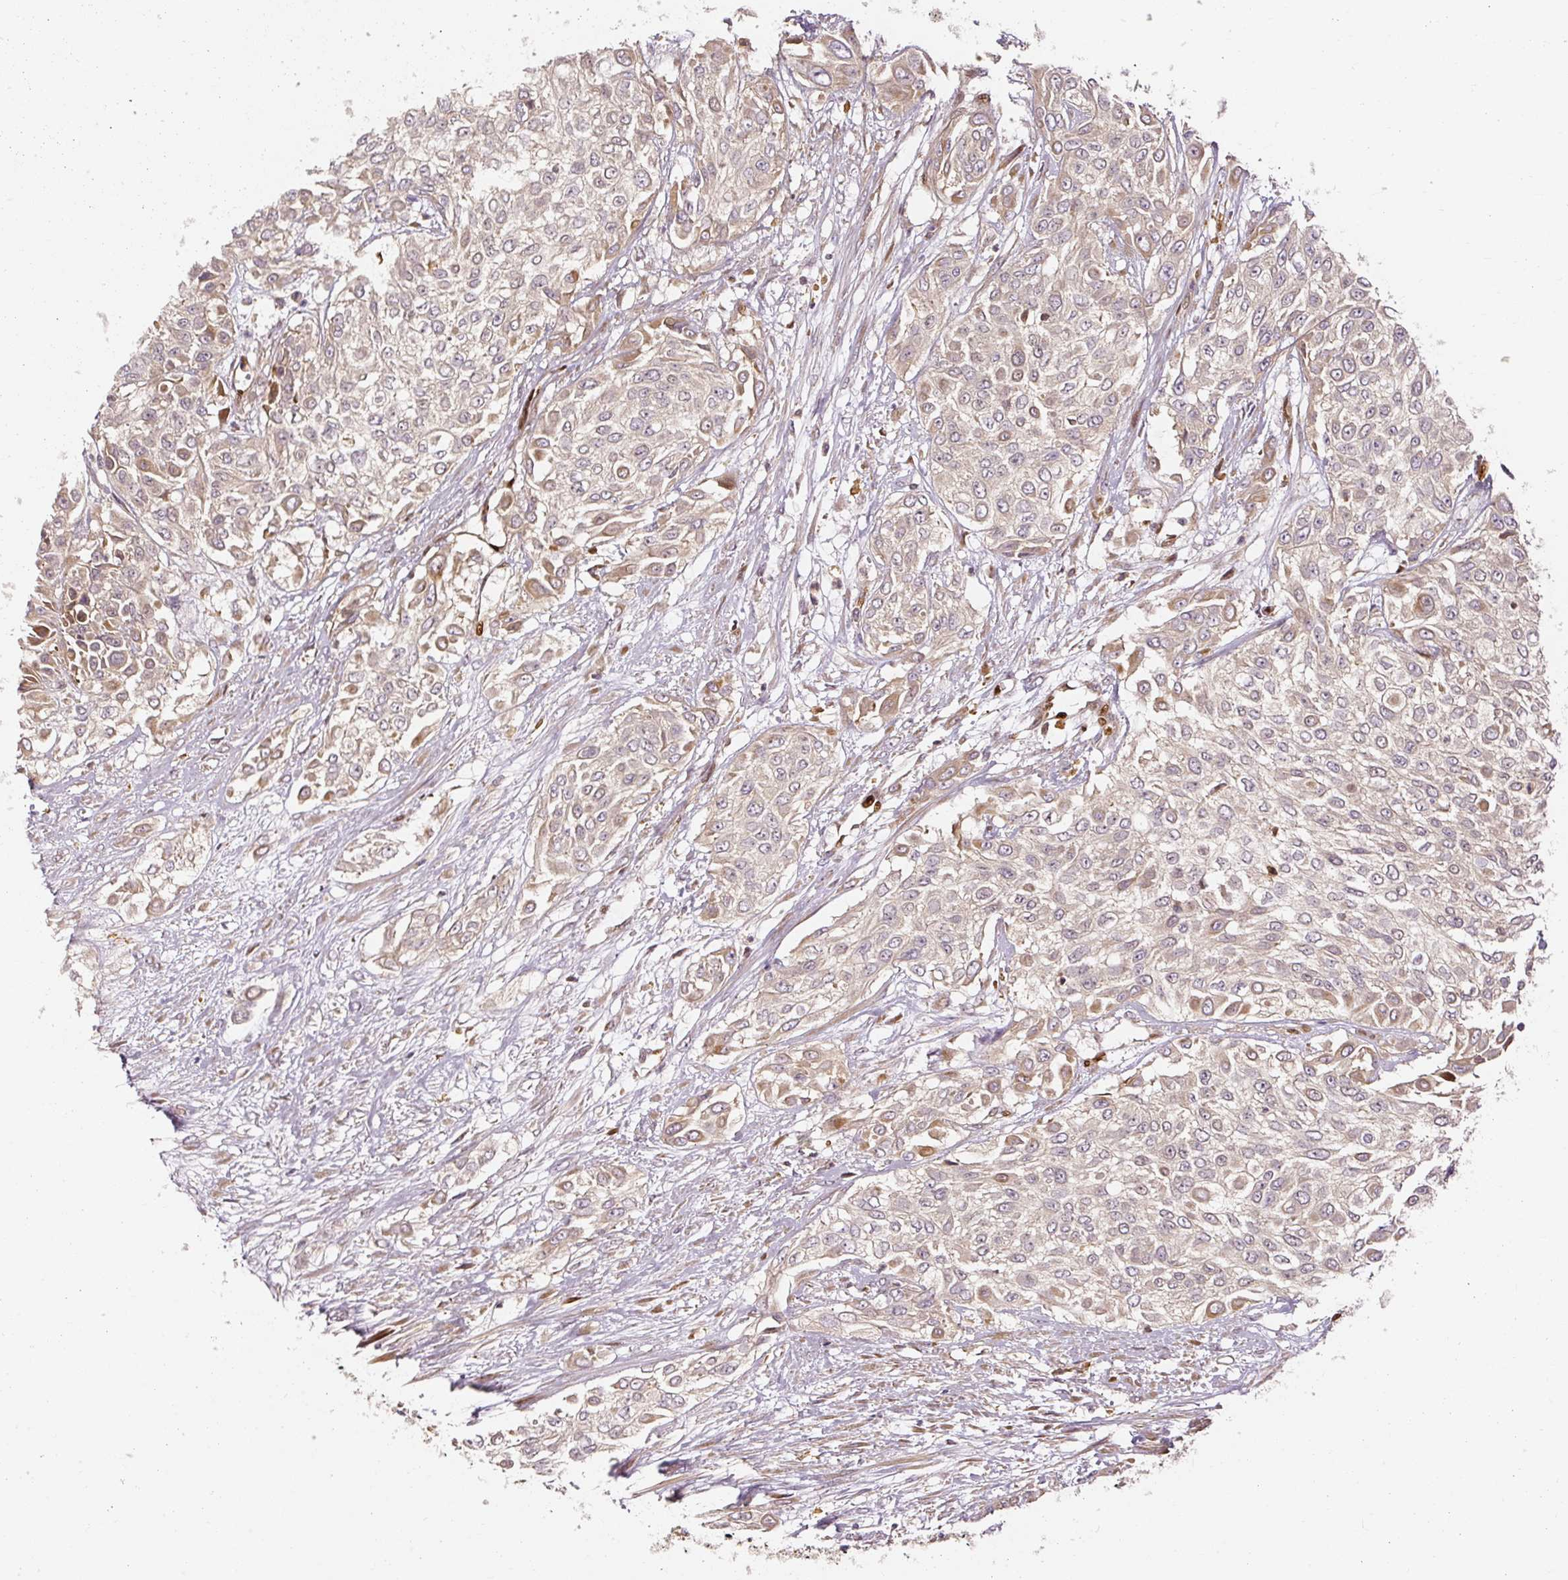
{"staining": {"intensity": "weak", "quantity": "25%-75%", "location": "cytoplasmic/membranous"}, "tissue": "urothelial cancer", "cell_type": "Tumor cells", "image_type": "cancer", "snomed": [{"axis": "morphology", "description": "Urothelial carcinoma, High grade"}, {"axis": "topography", "description": "Urinary bladder"}], "caption": "Immunohistochemical staining of human urothelial carcinoma (high-grade) displays low levels of weak cytoplasmic/membranous protein staining in about 25%-75% of tumor cells.", "gene": "NAPA", "patient": {"sex": "male", "age": 57}}